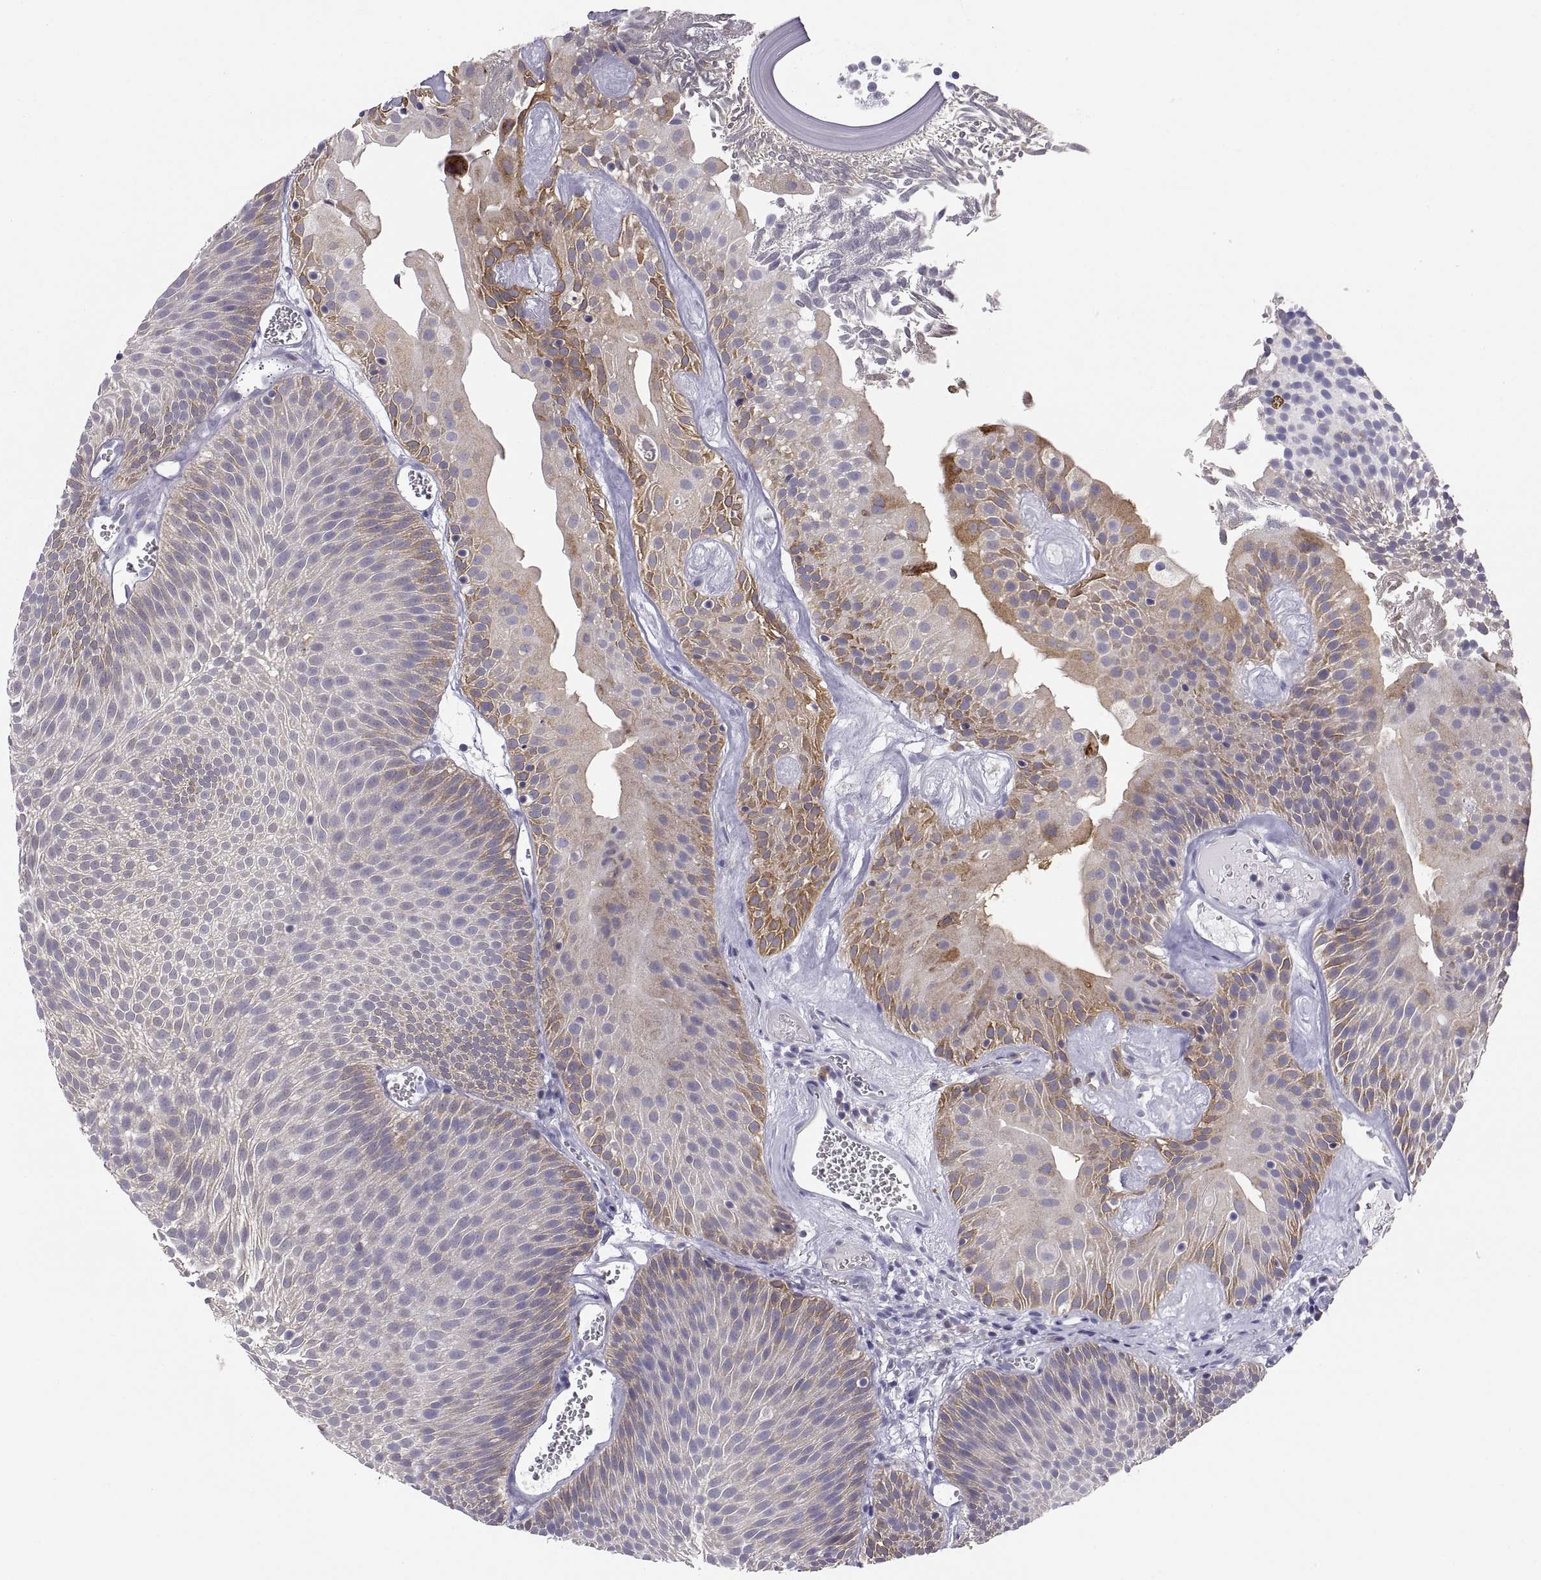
{"staining": {"intensity": "moderate", "quantity": "25%-75%", "location": "cytoplasmic/membranous"}, "tissue": "urothelial cancer", "cell_type": "Tumor cells", "image_type": "cancer", "snomed": [{"axis": "morphology", "description": "Urothelial carcinoma, Low grade"}, {"axis": "topography", "description": "Urinary bladder"}], "caption": "The histopathology image demonstrates staining of urothelial cancer, revealing moderate cytoplasmic/membranous protein positivity (brown color) within tumor cells.", "gene": "ERO1A", "patient": {"sex": "male", "age": 52}}